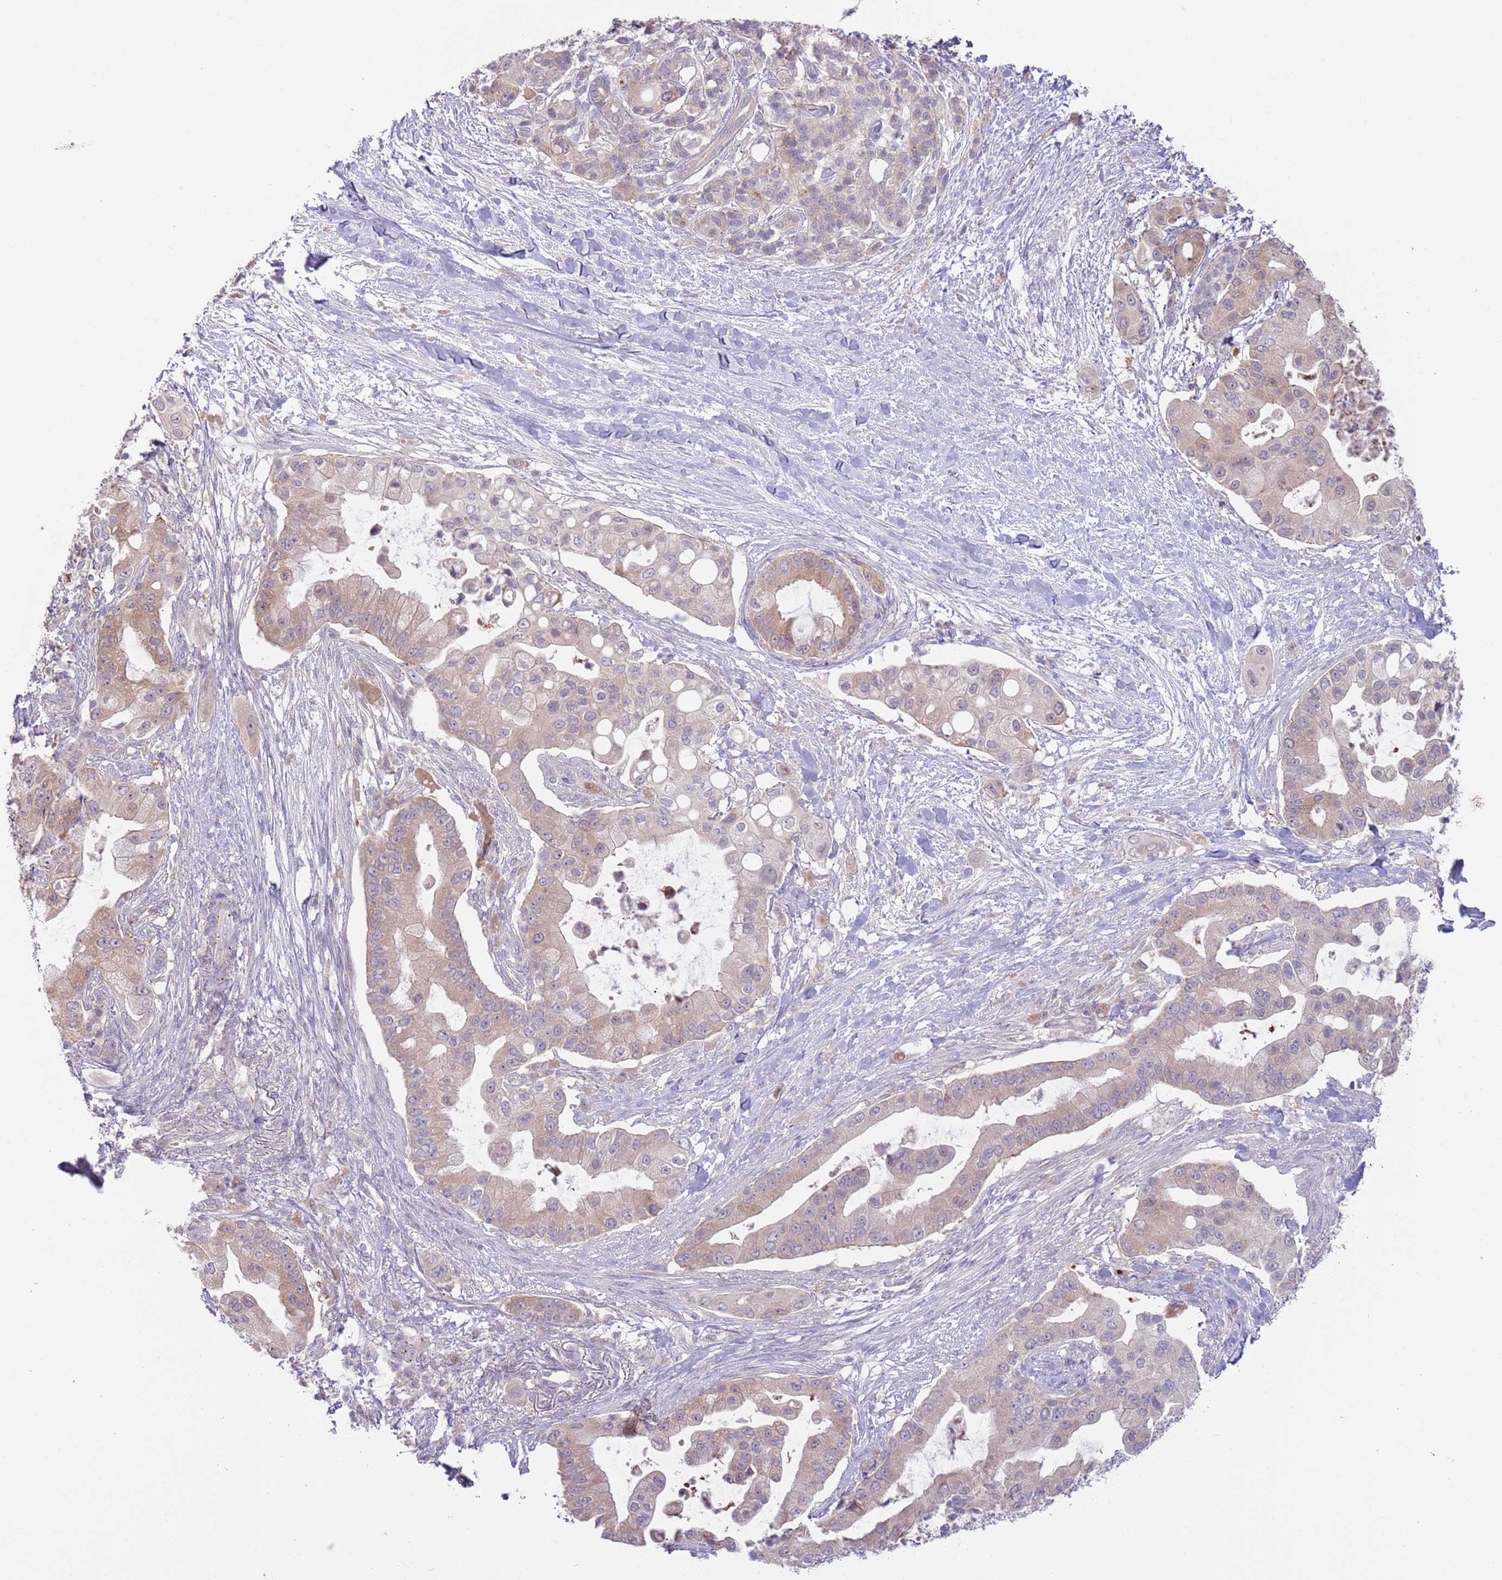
{"staining": {"intensity": "weak", "quantity": "25%-75%", "location": "cytoplasmic/membranous"}, "tissue": "pancreatic cancer", "cell_type": "Tumor cells", "image_type": "cancer", "snomed": [{"axis": "morphology", "description": "Adenocarcinoma, NOS"}, {"axis": "topography", "description": "Pancreas"}], "caption": "Immunohistochemistry (IHC) photomicrograph of neoplastic tissue: human pancreatic adenocarcinoma stained using immunohistochemistry (IHC) reveals low levels of weak protein expression localized specifically in the cytoplasmic/membranous of tumor cells, appearing as a cytoplasmic/membranous brown color.", "gene": "LDHD", "patient": {"sex": "male", "age": 57}}